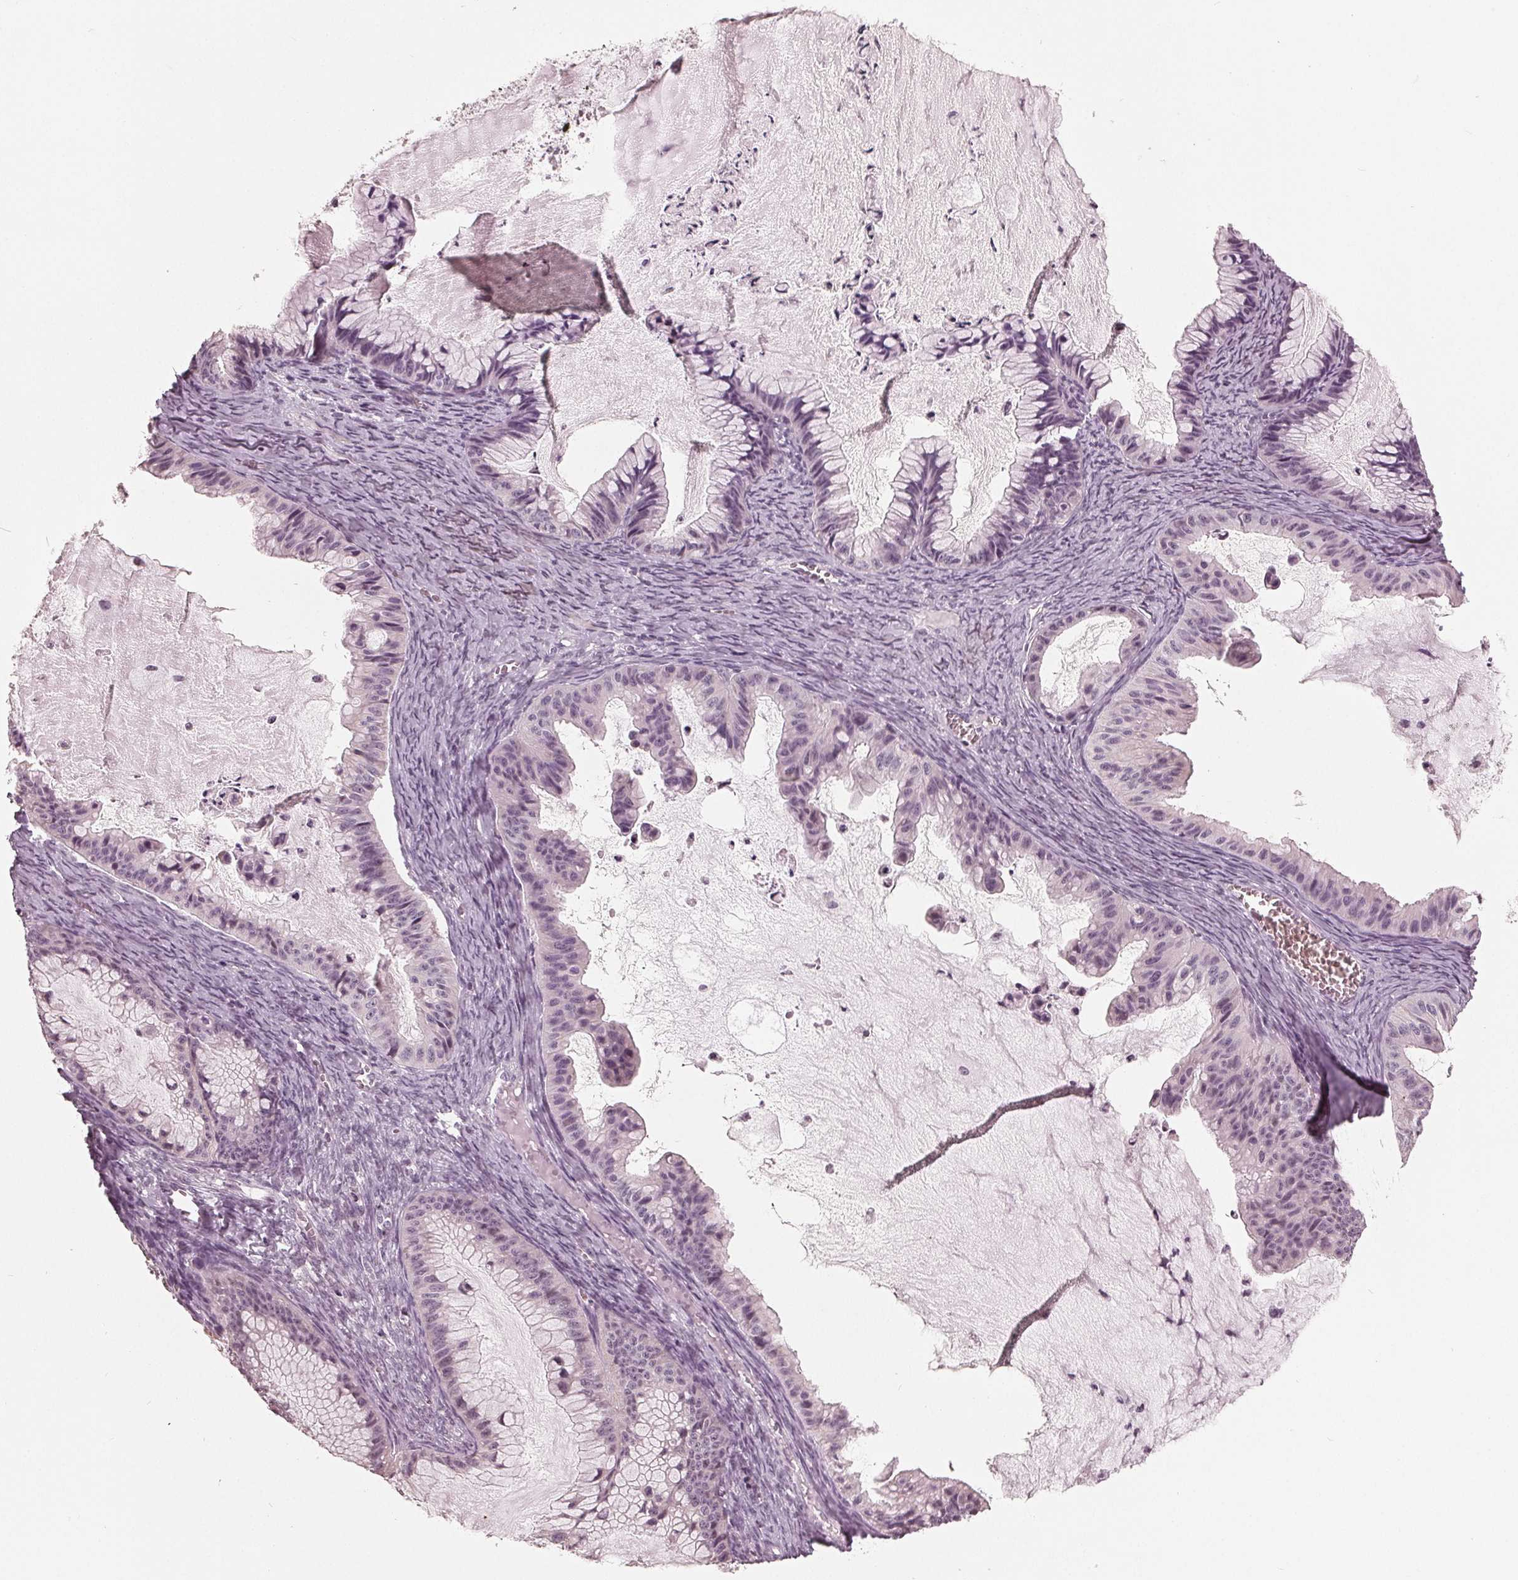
{"staining": {"intensity": "negative", "quantity": "none", "location": "none"}, "tissue": "ovarian cancer", "cell_type": "Tumor cells", "image_type": "cancer", "snomed": [{"axis": "morphology", "description": "Cystadenocarcinoma, mucinous, NOS"}, {"axis": "topography", "description": "Ovary"}], "caption": "Tumor cells are negative for brown protein staining in ovarian mucinous cystadenocarcinoma.", "gene": "ADPRHL1", "patient": {"sex": "female", "age": 72}}